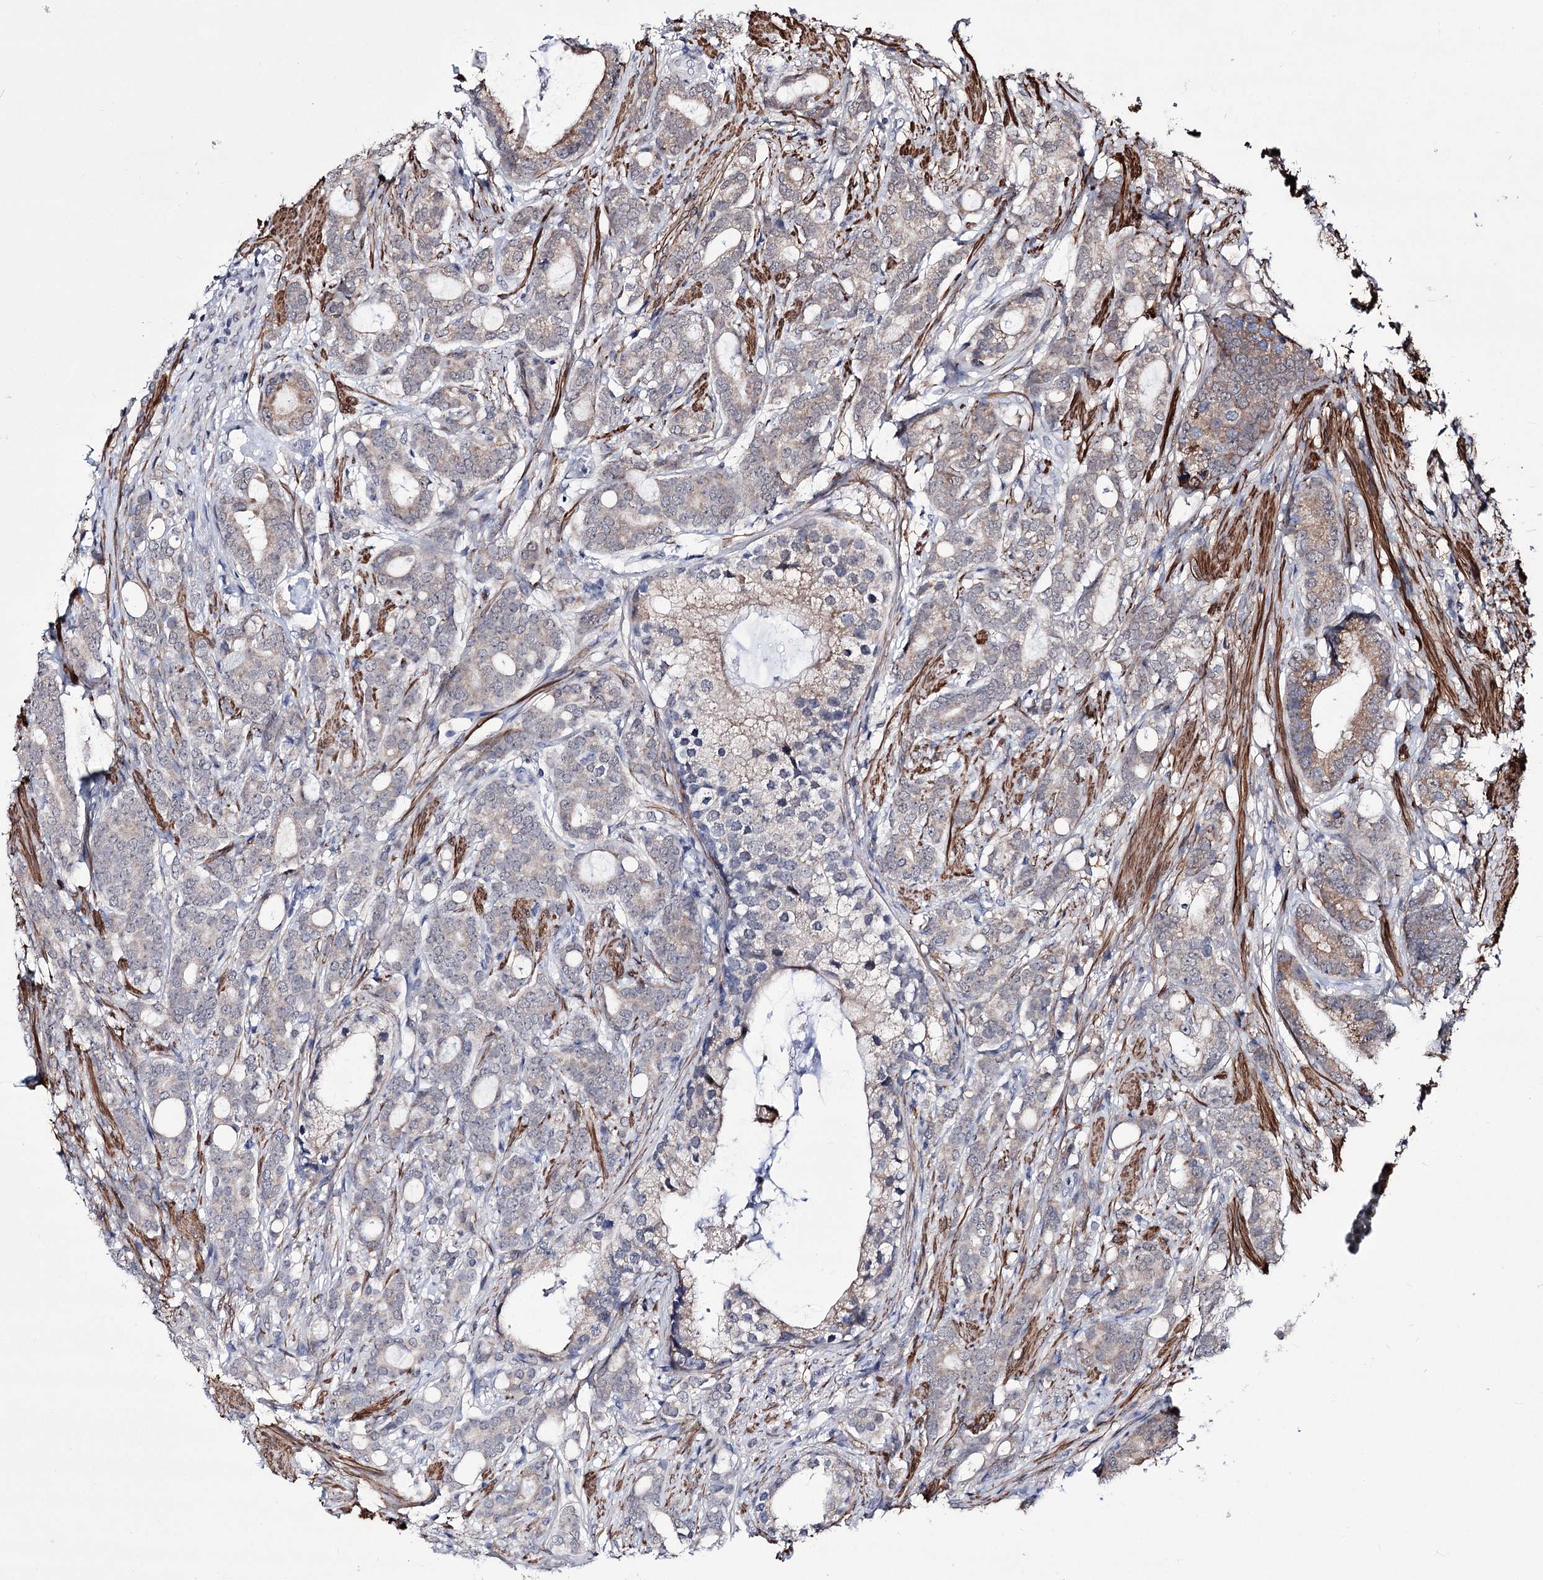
{"staining": {"intensity": "moderate", "quantity": "25%-75%", "location": "cytoplasmic/membranous"}, "tissue": "prostate cancer", "cell_type": "Tumor cells", "image_type": "cancer", "snomed": [{"axis": "morphology", "description": "Adenocarcinoma, Low grade"}, {"axis": "topography", "description": "Prostate"}], "caption": "Immunohistochemistry (IHC) of adenocarcinoma (low-grade) (prostate) exhibits medium levels of moderate cytoplasmic/membranous expression in about 25%-75% of tumor cells. Ihc stains the protein in brown and the nuclei are stained blue.", "gene": "PPRC1", "patient": {"sex": "male", "age": 71}}